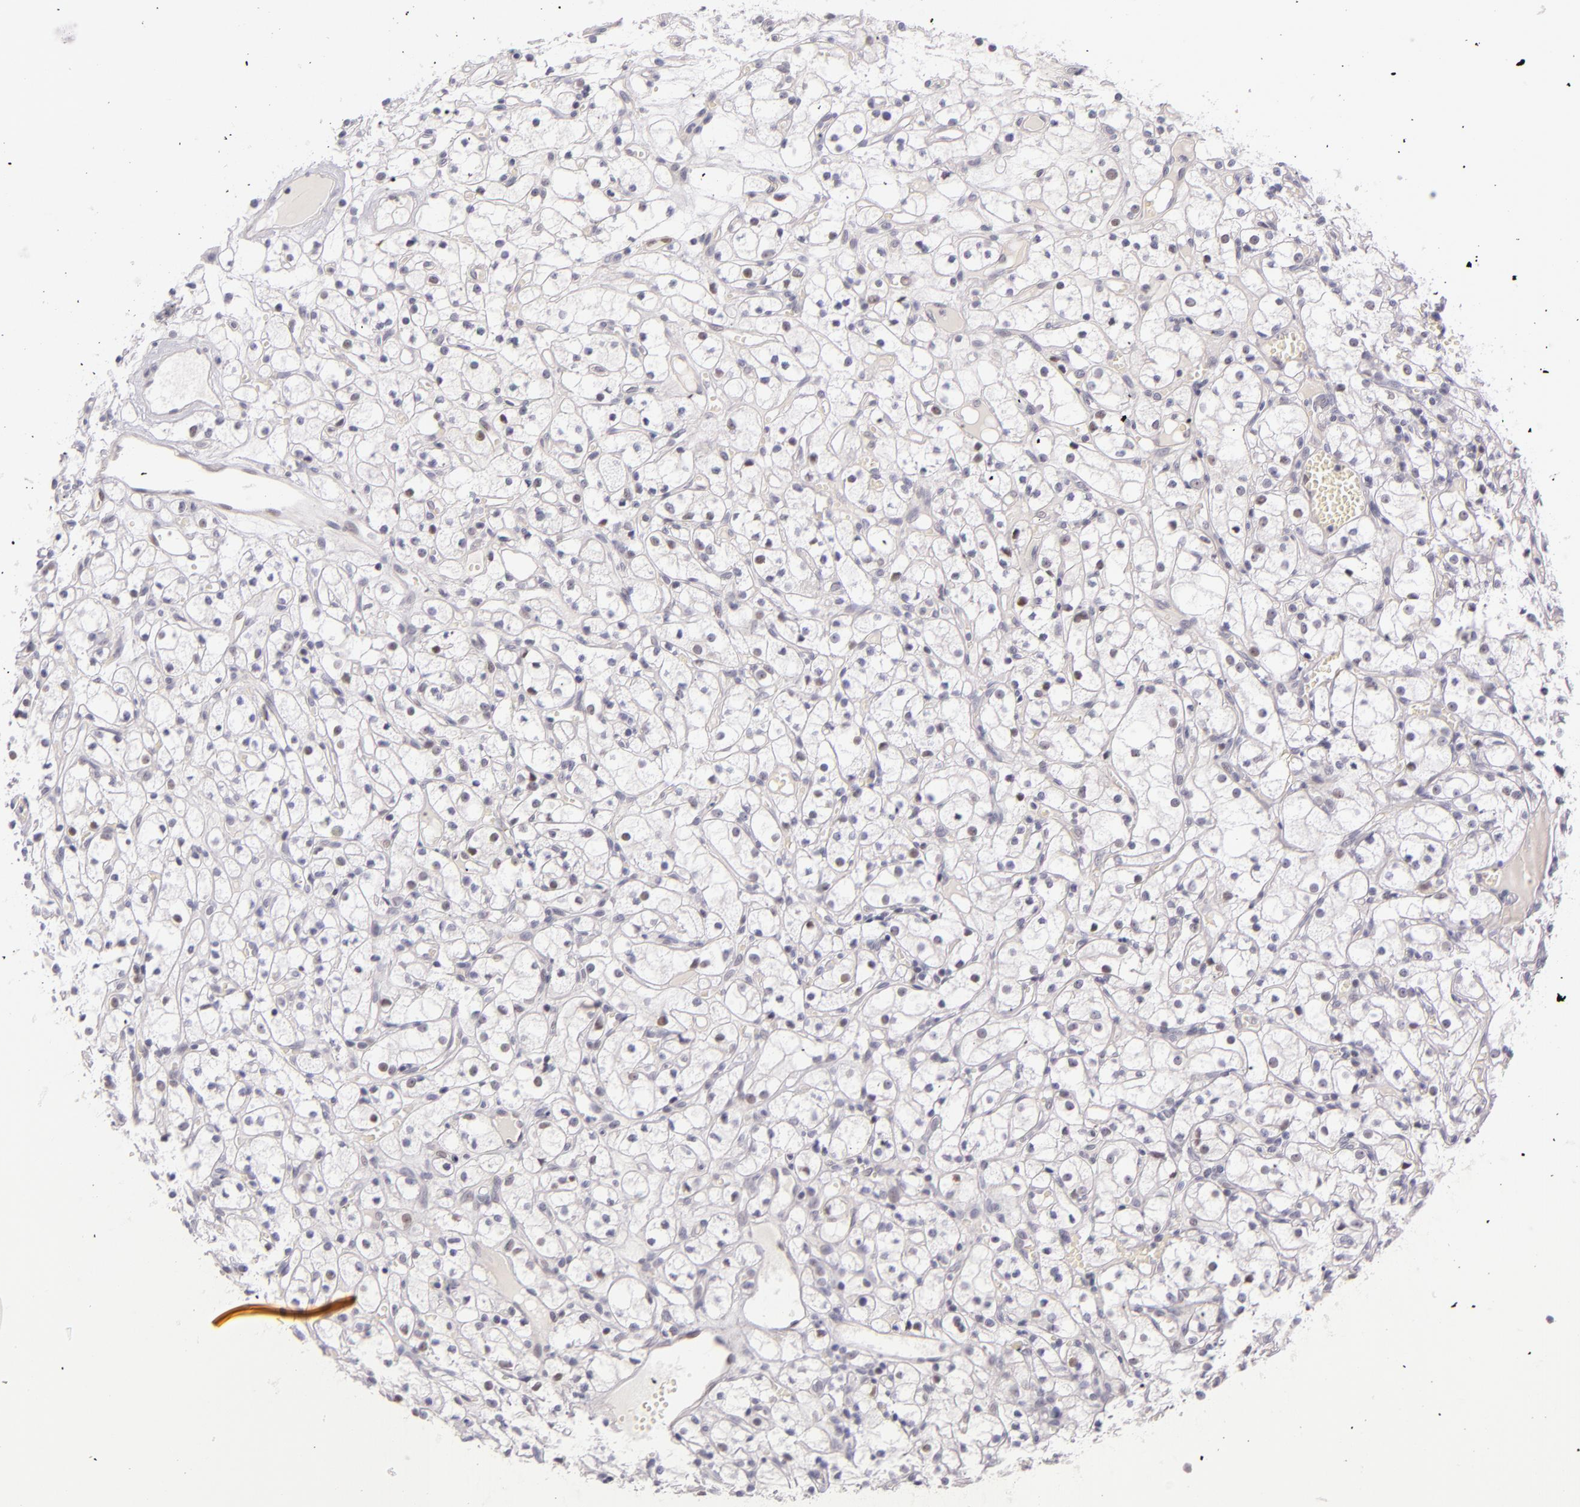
{"staining": {"intensity": "negative", "quantity": "none", "location": "none"}, "tissue": "renal cancer", "cell_type": "Tumor cells", "image_type": "cancer", "snomed": [{"axis": "morphology", "description": "Adenocarcinoma, NOS"}, {"axis": "topography", "description": "Kidney"}], "caption": "Immunohistochemical staining of adenocarcinoma (renal) exhibits no significant staining in tumor cells.", "gene": "BCL3", "patient": {"sex": "male", "age": 61}}